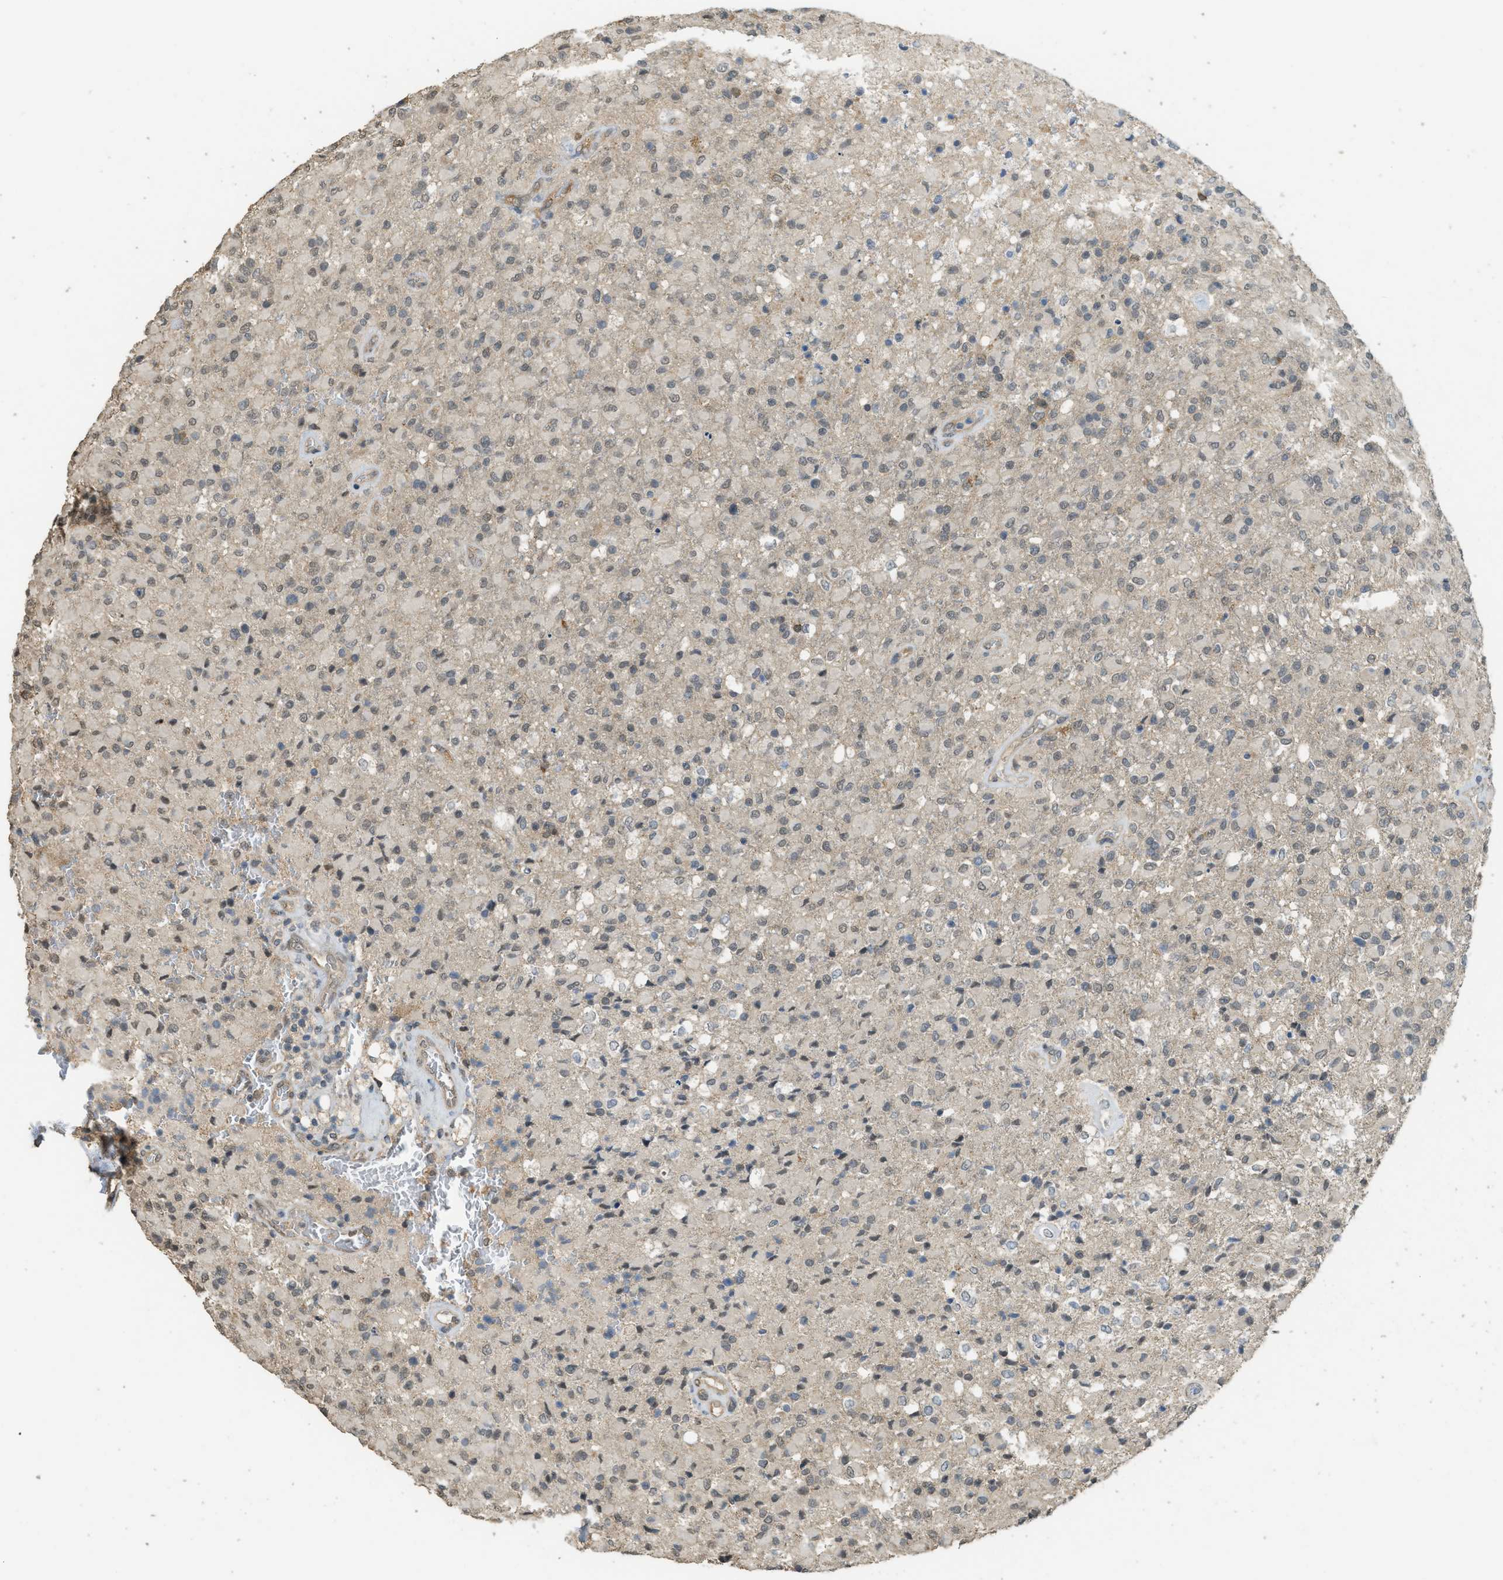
{"staining": {"intensity": "weak", "quantity": "<25%", "location": "cytoplasmic/membranous,nuclear"}, "tissue": "glioma", "cell_type": "Tumor cells", "image_type": "cancer", "snomed": [{"axis": "morphology", "description": "Glioma, malignant, High grade"}, {"axis": "topography", "description": "Brain"}], "caption": "Micrograph shows no significant protein staining in tumor cells of malignant glioma (high-grade).", "gene": "IGF2BP2", "patient": {"sex": "male", "age": 71}}